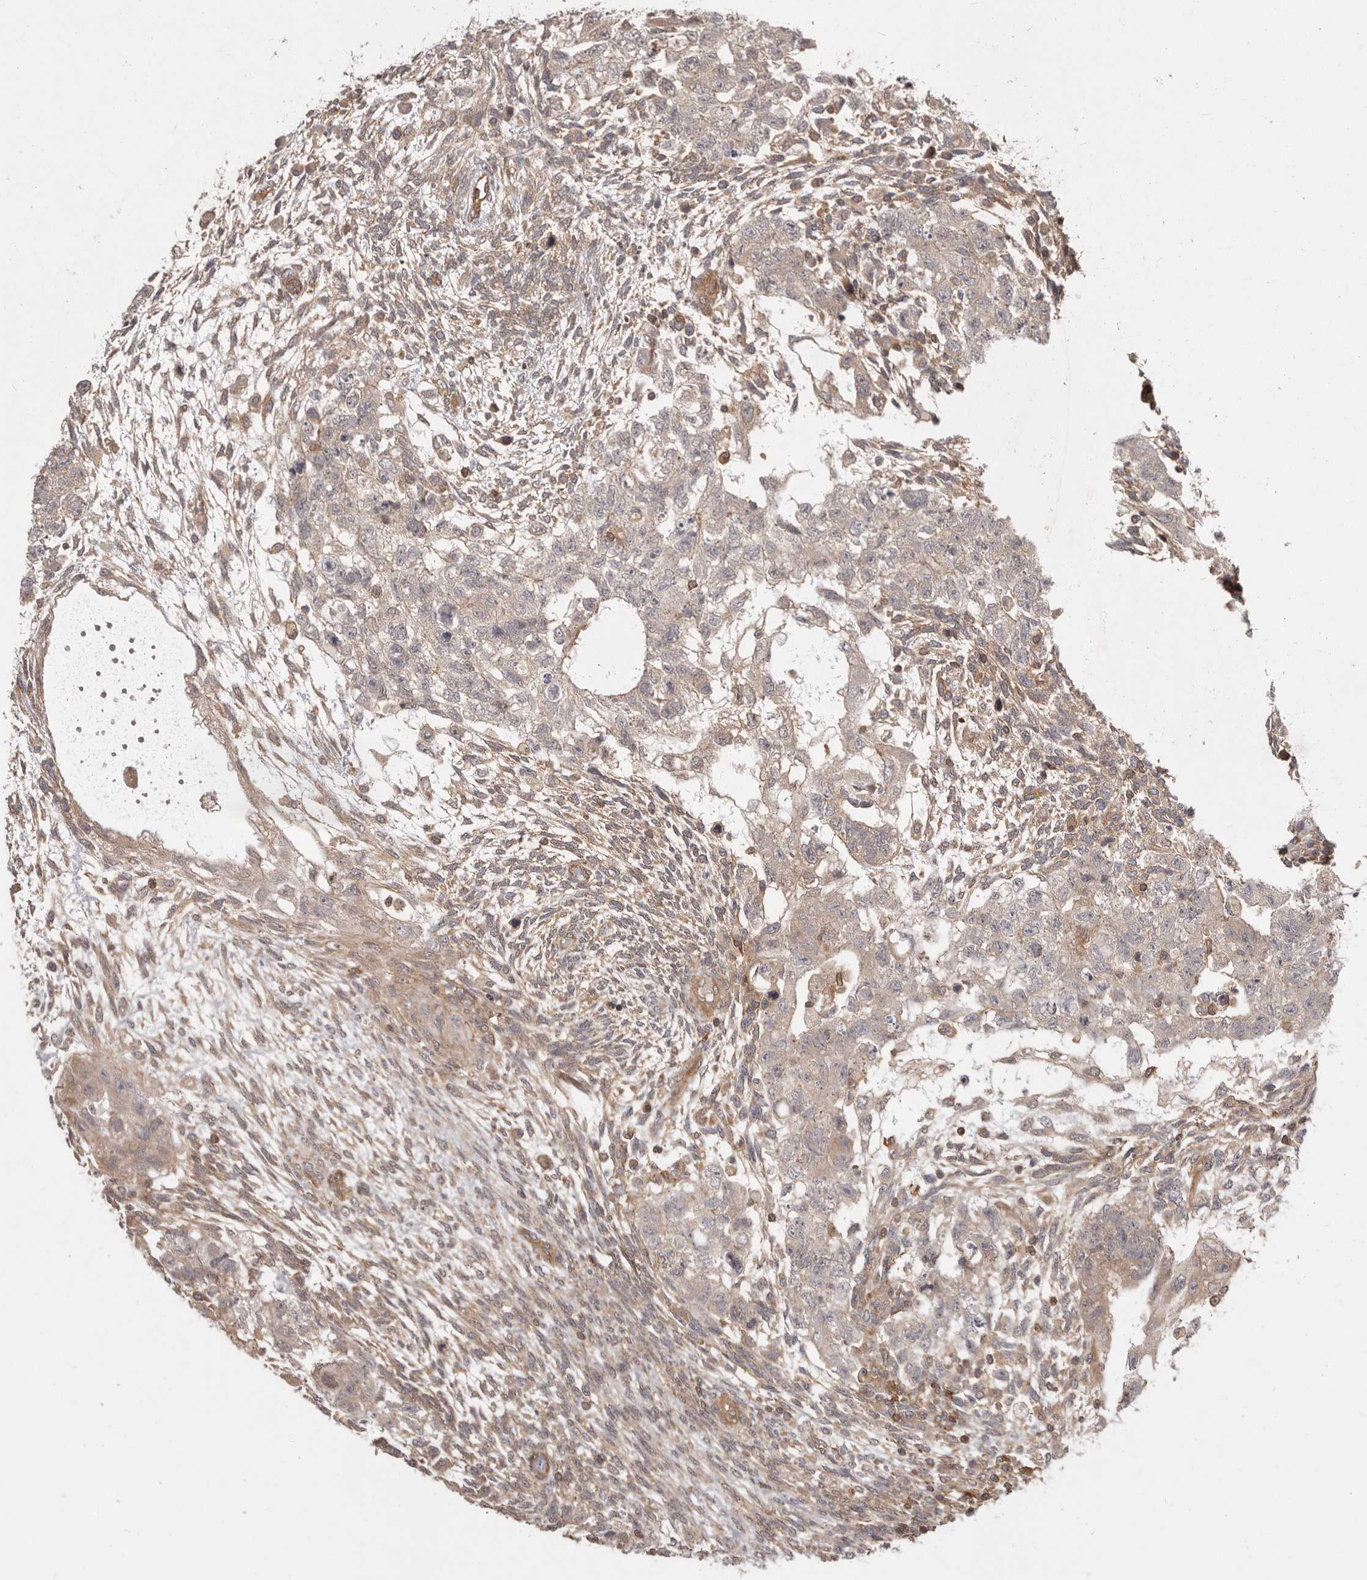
{"staining": {"intensity": "weak", "quantity": "<25%", "location": "cytoplasmic/membranous"}, "tissue": "testis cancer", "cell_type": "Tumor cells", "image_type": "cancer", "snomed": [{"axis": "morphology", "description": "Normal tissue, NOS"}, {"axis": "morphology", "description": "Carcinoma, Embryonal, NOS"}, {"axis": "topography", "description": "Testis"}], "caption": "Photomicrograph shows no protein staining in tumor cells of testis cancer tissue.", "gene": "NFKBIA", "patient": {"sex": "male", "age": 36}}